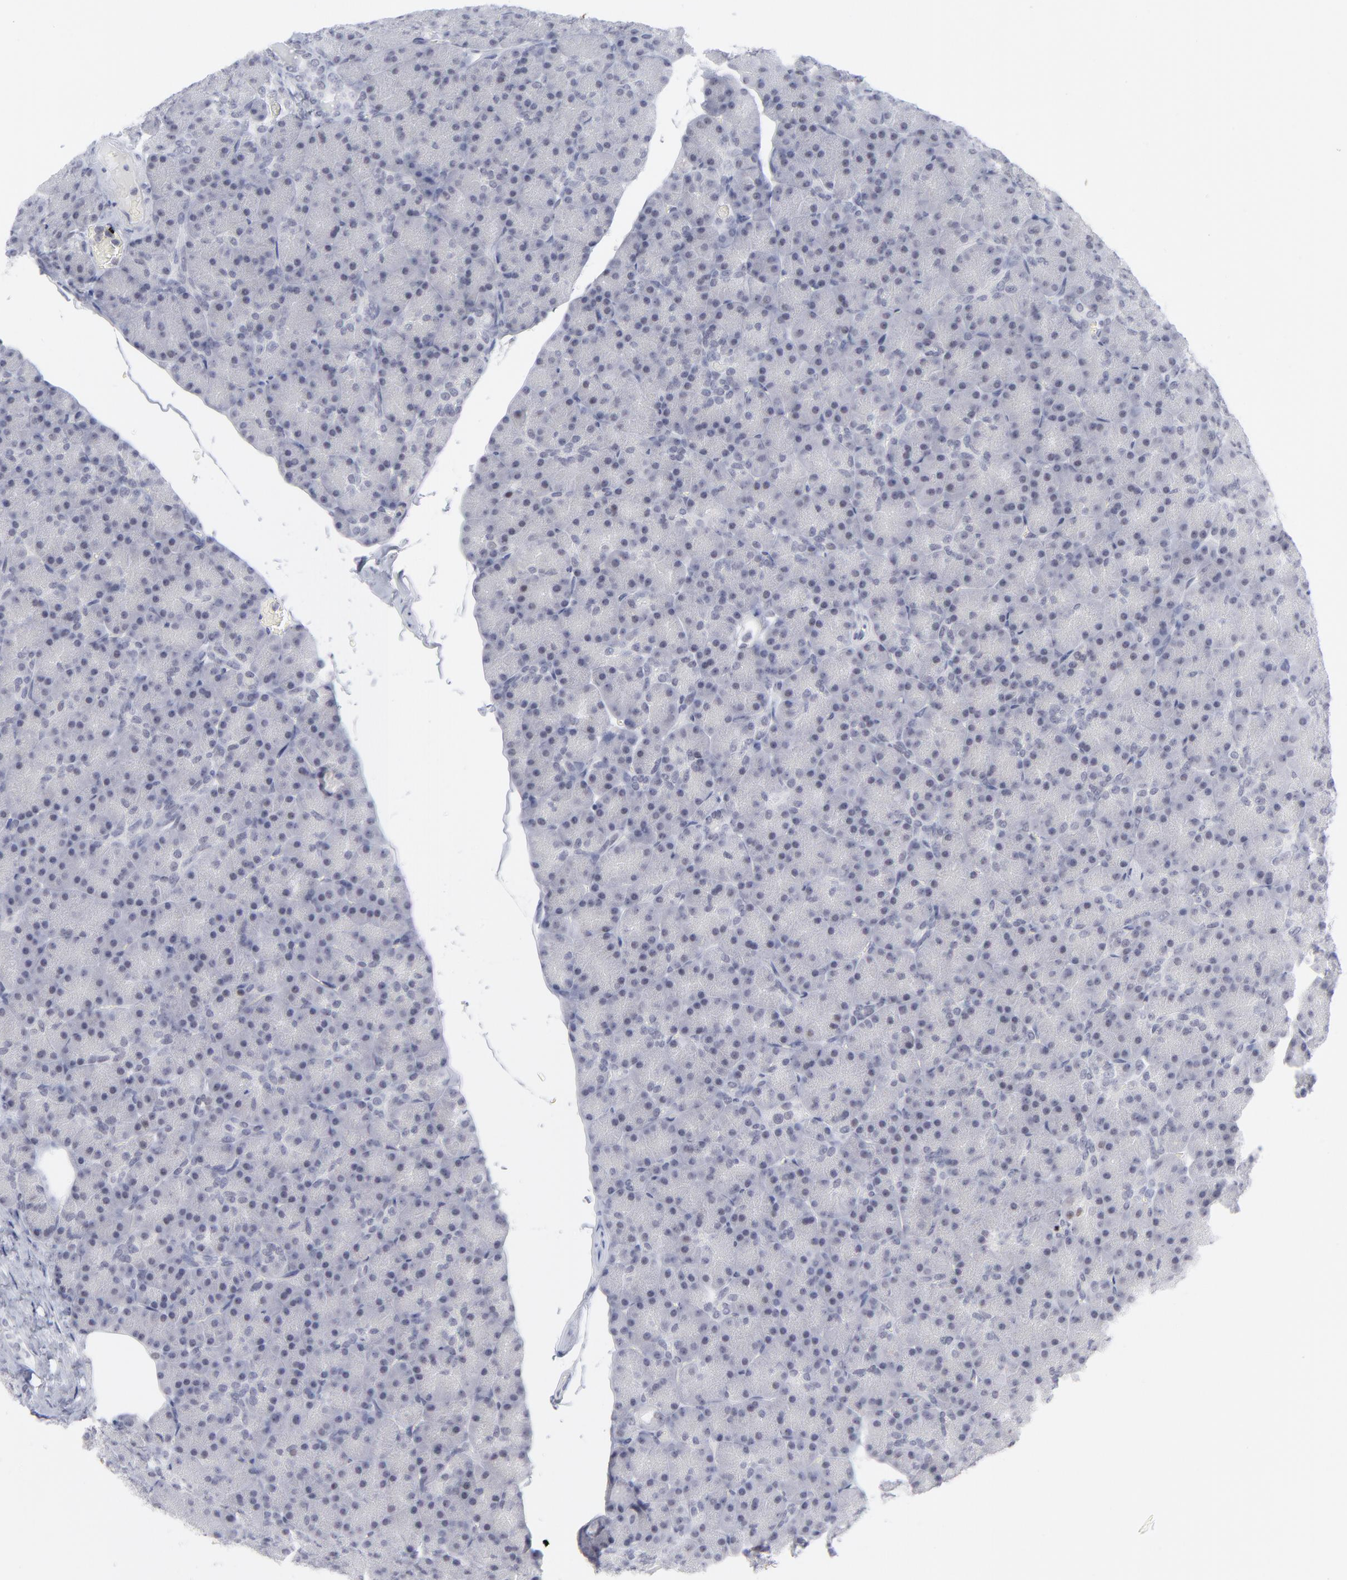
{"staining": {"intensity": "negative", "quantity": "none", "location": "none"}, "tissue": "pancreas", "cell_type": "Exocrine glandular cells", "image_type": "normal", "snomed": [{"axis": "morphology", "description": "Normal tissue, NOS"}, {"axis": "topography", "description": "Pancreas"}], "caption": "DAB immunohistochemical staining of normal human pancreas shows no significant expression in exocrine glandular cells.", "gene": "CCR2", "patient": {"sex": "female", "age": 43}}